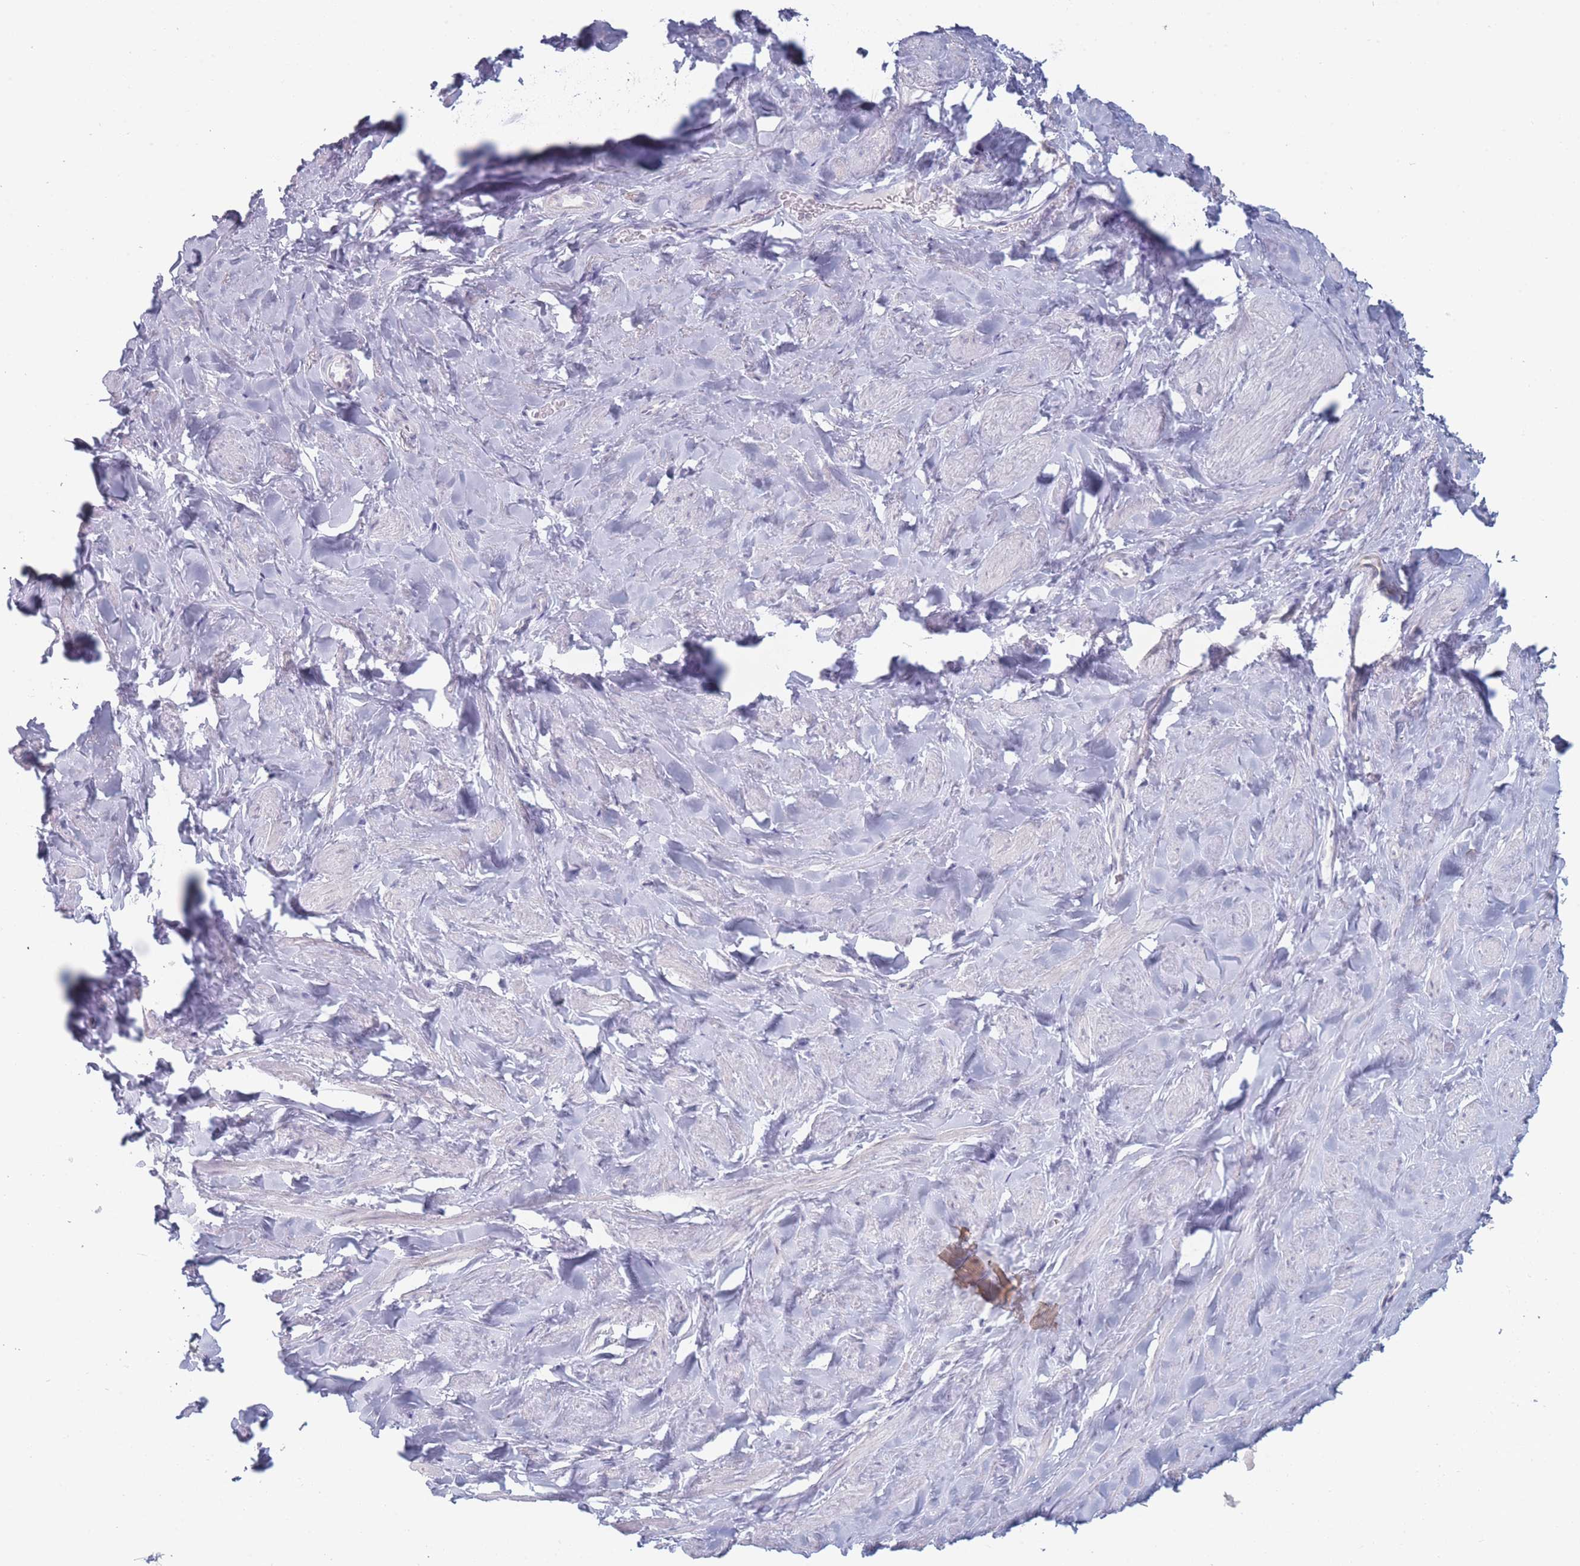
{"staining": {"intensity": "negative", "quantity": "none", "location": "none"}, "tissue": "smooth muscle", "cell_type": "Smooth muscle cells", "image_type": "normal", "snomed": [{"axis": "morphology", "description": "Normal tissue, NOS"}, {"axis": "topography", "description": "Smooth muscle"}, {"axis": "topography", "description": "Peripheral nerve tissue"}], "caption": "Histopathology image shows no significant protein positivity in smooth muscle cells of benign smooth muscle.", "gene": "ROS1", "patient": {"sex": "male", "age": 69}}